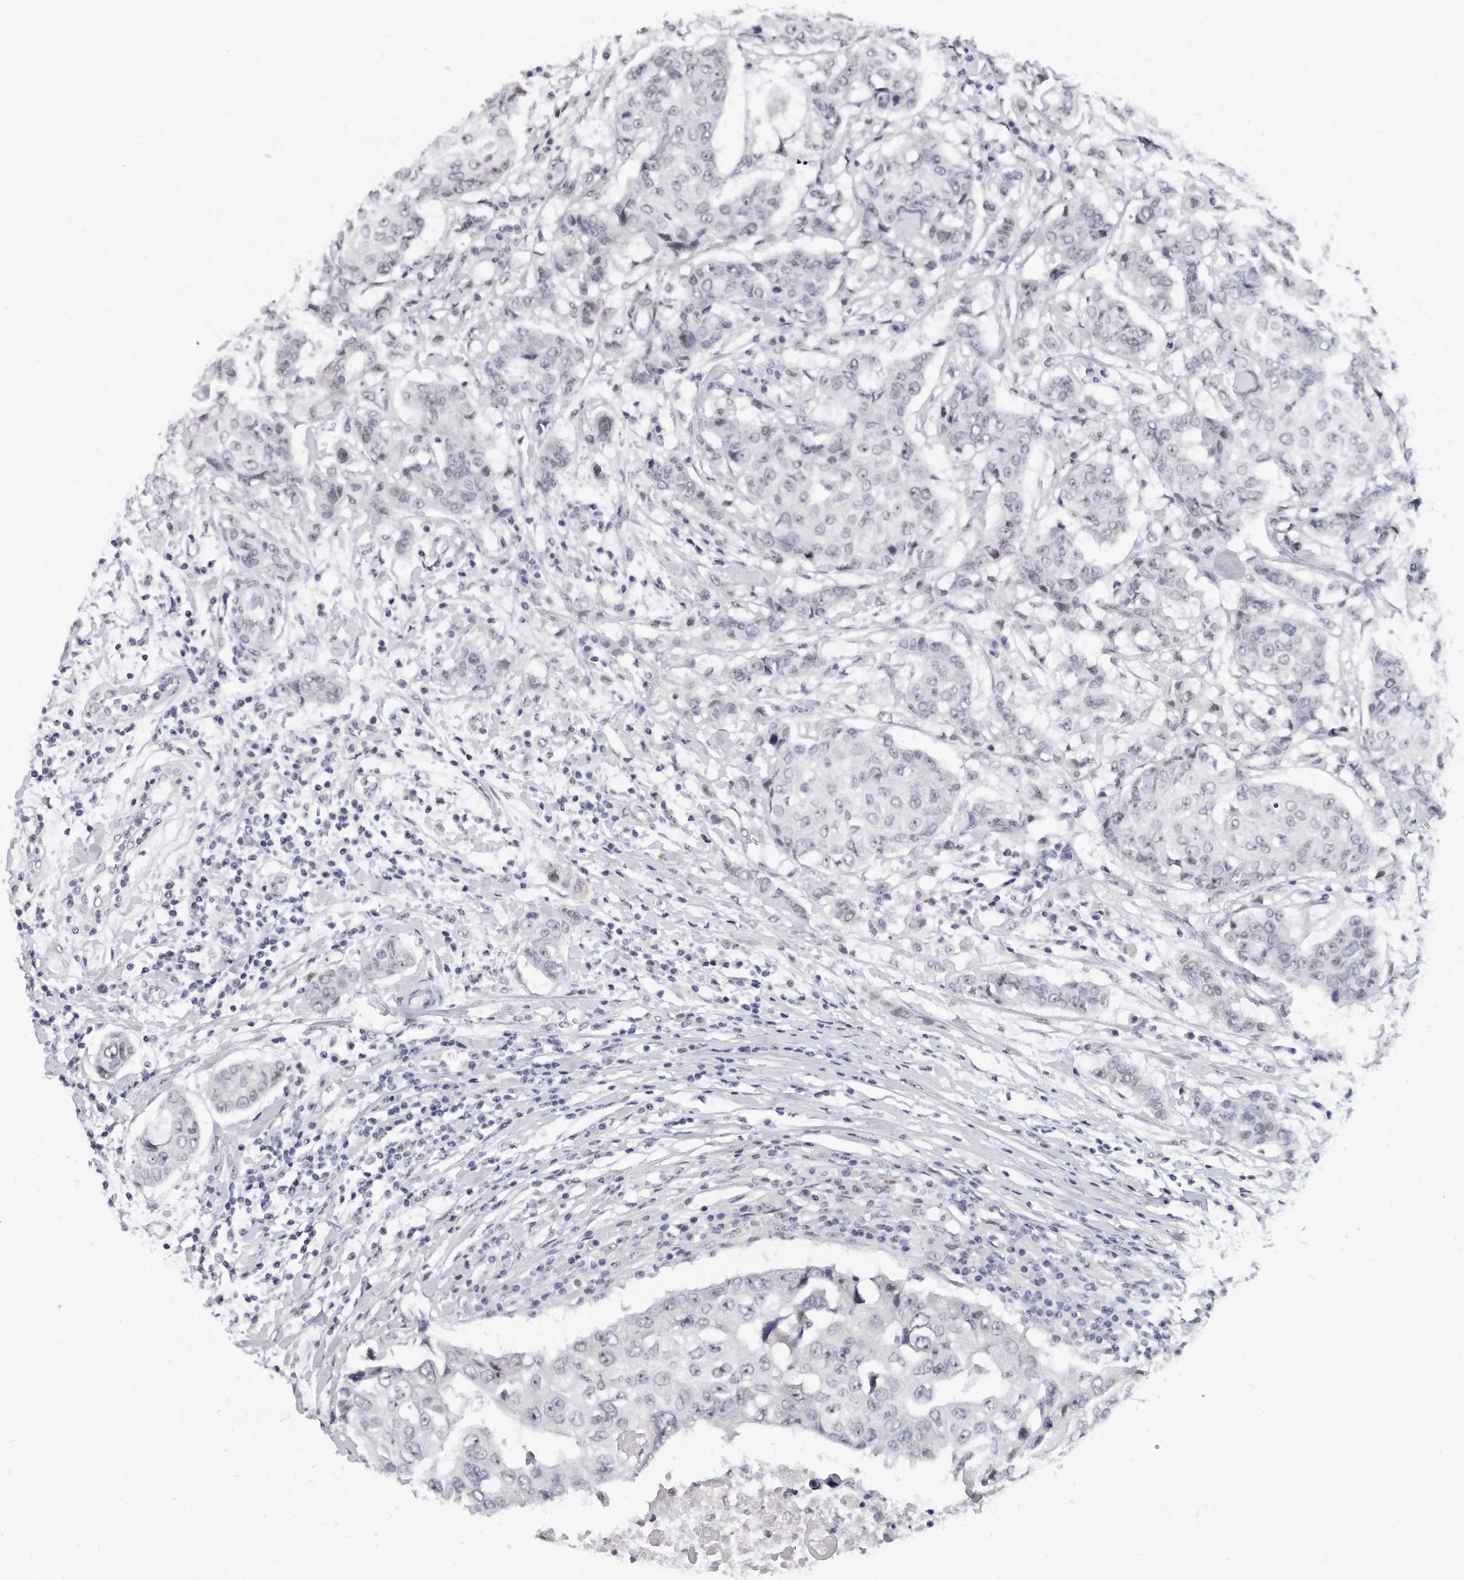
{"staining": {"intensity": "negative", "quantity": "none", "location": "none"}, "tissue": "breast cancer", "cell_type": "Tumor cells", "image_type": "cancer", "snomed": [{"axis": "morphology", "description": "Duct carcinoma"}, {"axis": "topography", "description": "Breast"}], "caption": "Immunohistochemical staining of infiltrating ductal carcinoma (breast) displays no significant expression in tumor cells.", "gene": "TFCP2L1", "patient": {"sex": "female", "age": 27}}